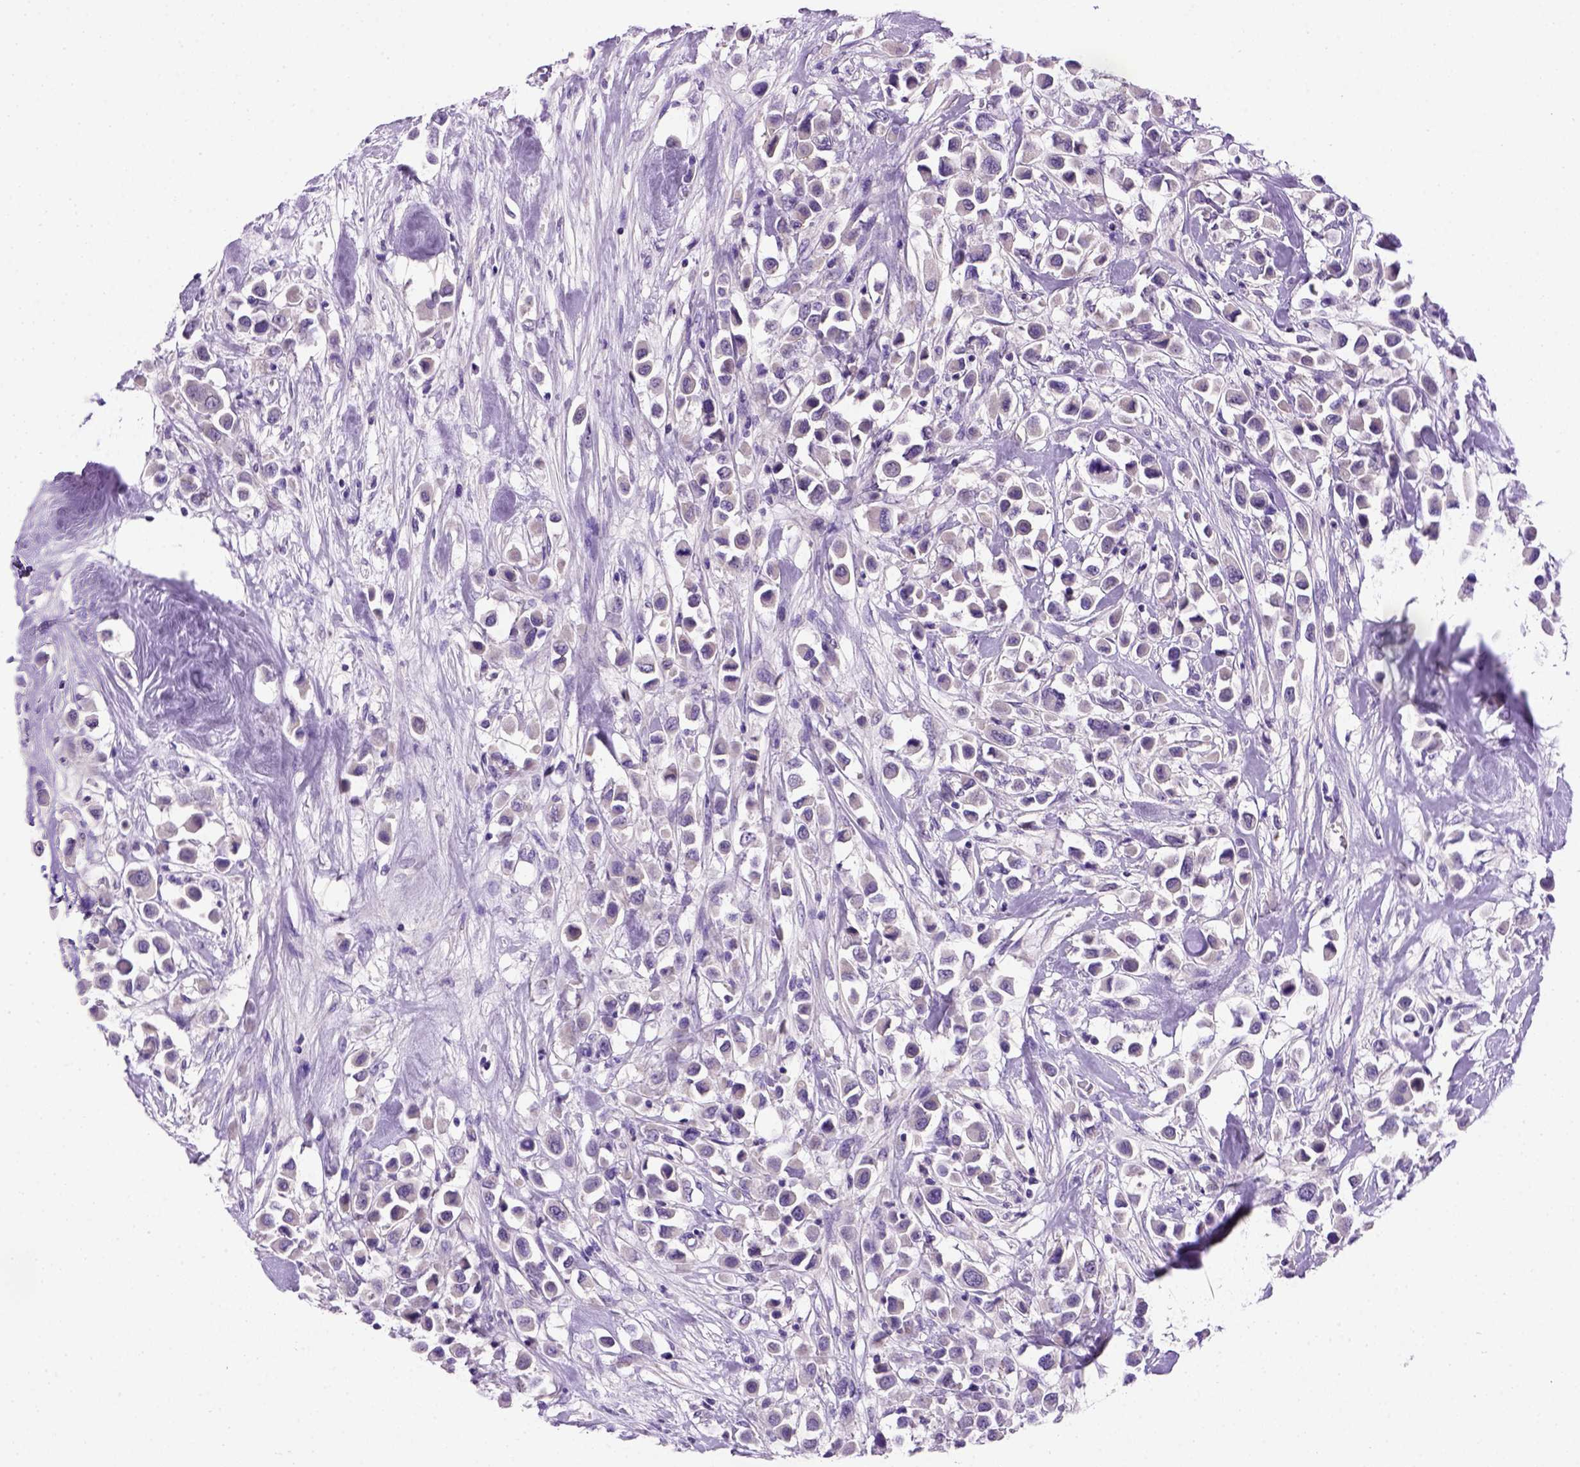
{"staining": {"intensity": "negative", "quantity": "none", "location": "none"}, "tissue": "breast cancer", "cell_type": "Tumor cells", "image_type": "cancer", "snomed": [{"axis": "morphology", "description": "Duct carcinoma"}, {"axis": "topography", "description": "Breast"}], "caption": "Human invasive ductal carcinoma (breast) stained for a protein using IHC demonstrates no staining in tumor cells.", "gene": "CDH1", "patient": {"sex": "female", "age": 61}}